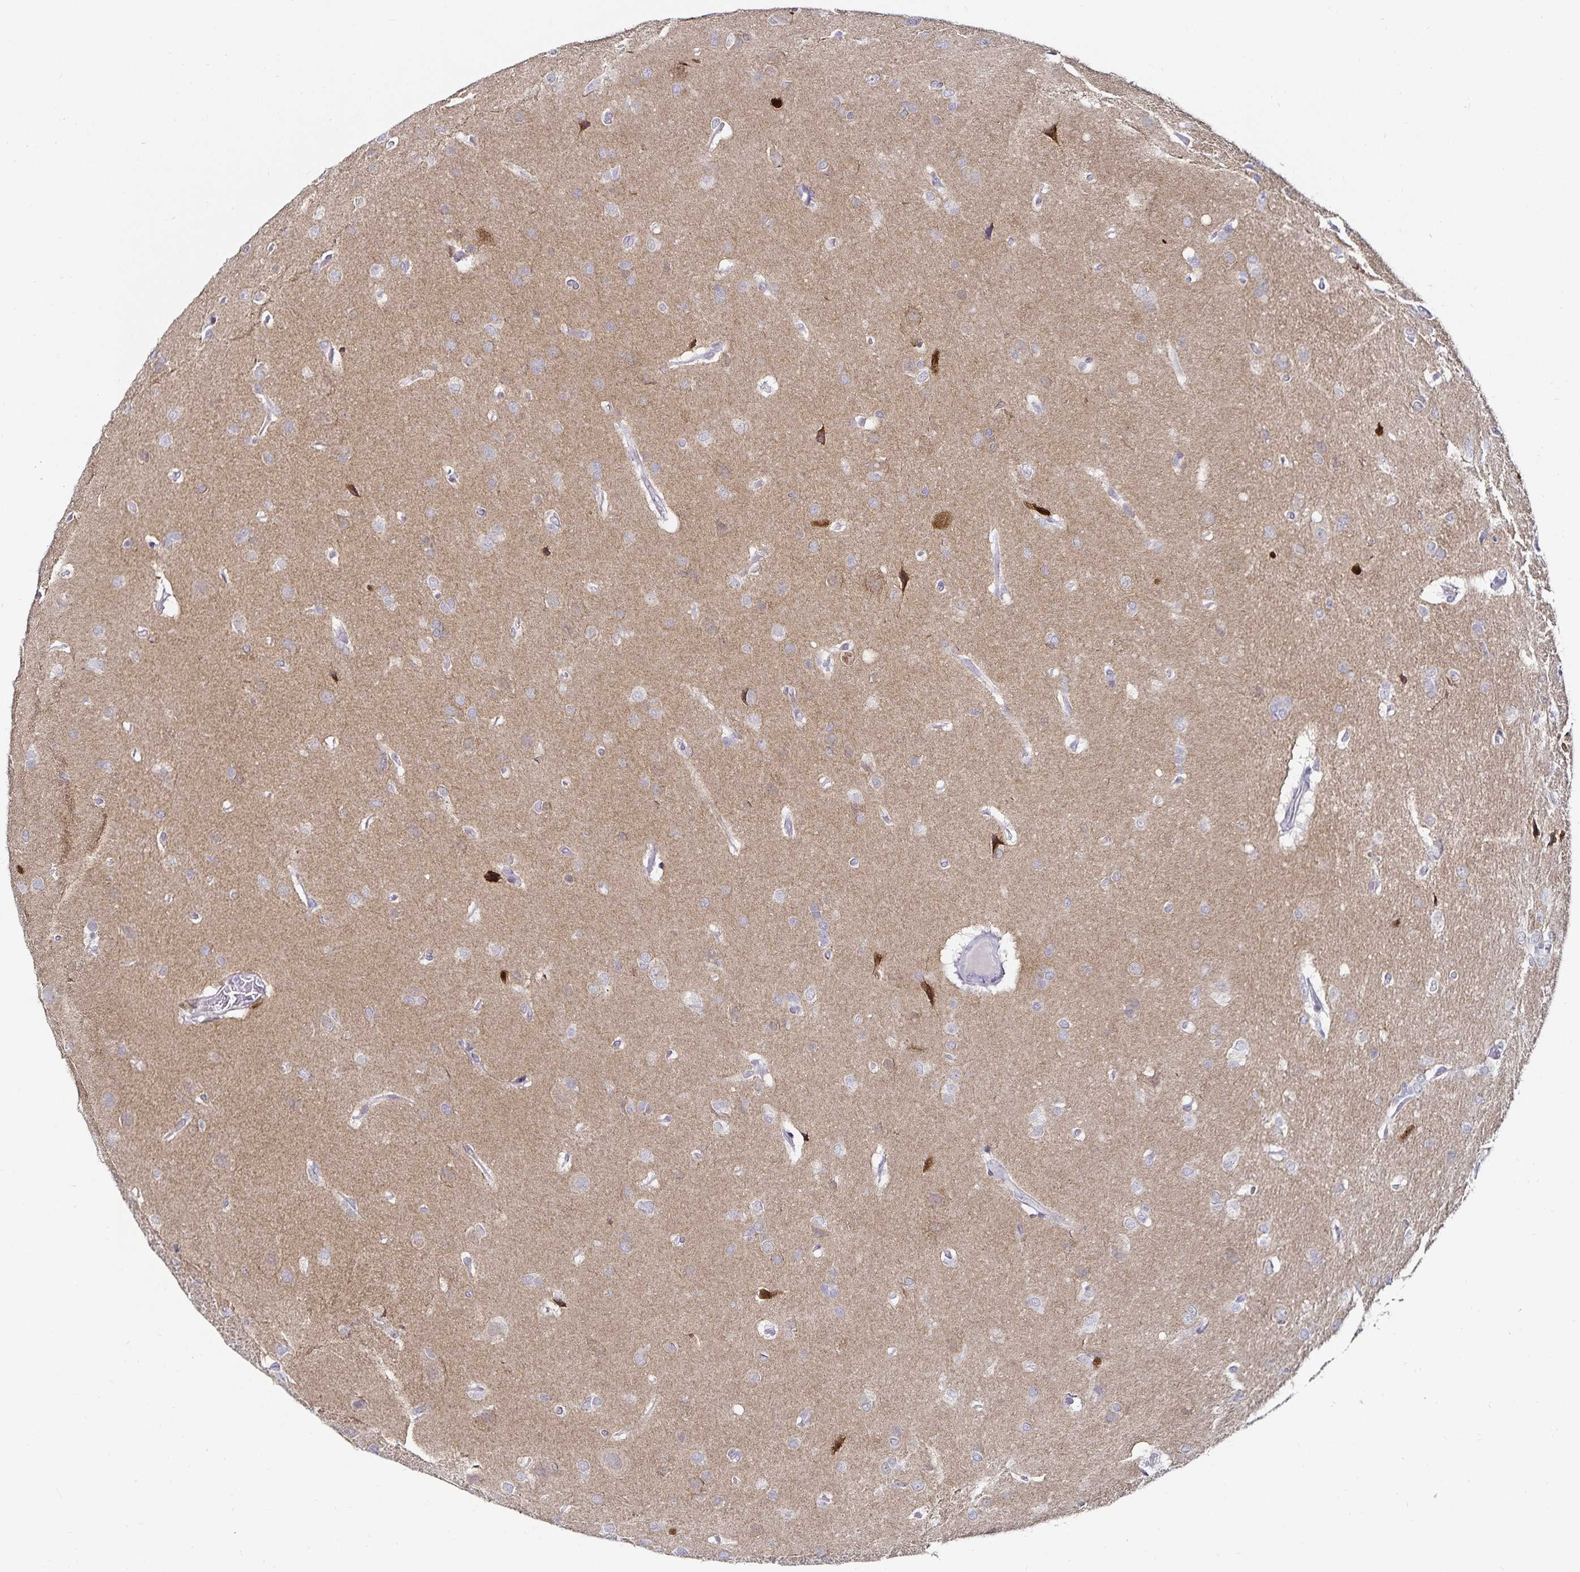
{"staining": {"intensity": "moderate", "quantity": "<25%", "location": "nuclear"}, "tissue": "glioma", "cell_type": "Tumor cells", "image_type": "cancer", "snomed": [{"axis": "morphology", "description": "Glioma, malignant, High grade"}, {"axis": "topography", "description": "Brain"}], "caption": "Immunohistochemical staining of human high-grade glioma (malignant) demonstrates moderate nuclear protein staining in approximately <25% of tumor cells.", "gene": "ANLN", "patient": {"sex": "male", "age": 53}}